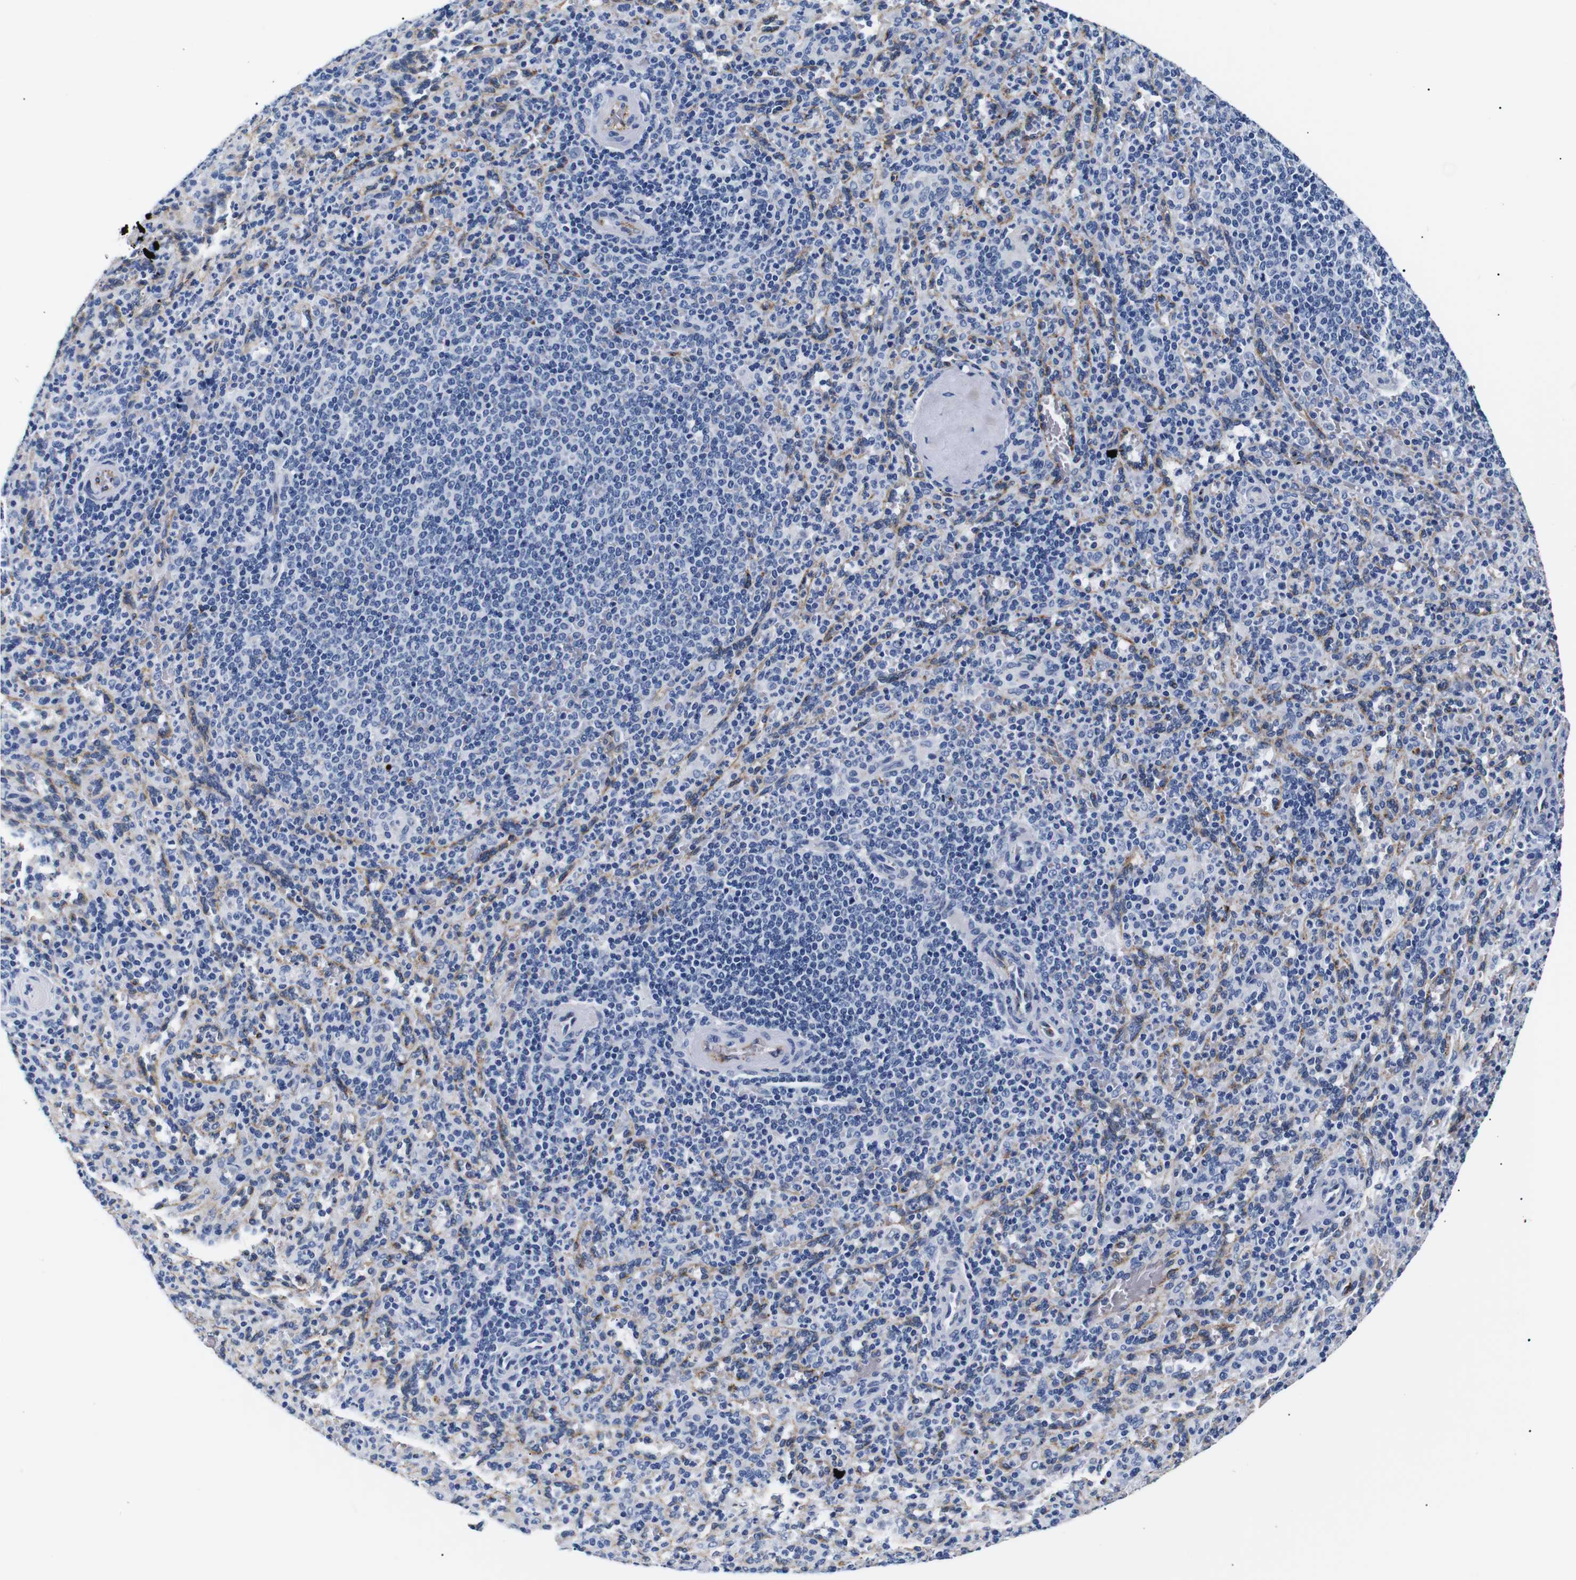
{"staining": {"intensity": "negative", "quantity": "none", "location": "none"}, "tissue": "spleen", "cell_type": "Cells in red pulp", "image_type": "normal", "snomed": [{"axis": "morphology", "description": "Normal tissue, NOS"}, {"axis": "topography", "description": "Spleen"}], "caption": "Image shows no protein staining in cells in red pulp of unremarkable spleen.", "gene": "MUC4", "patient": {"sex": "male", "age": 36}}